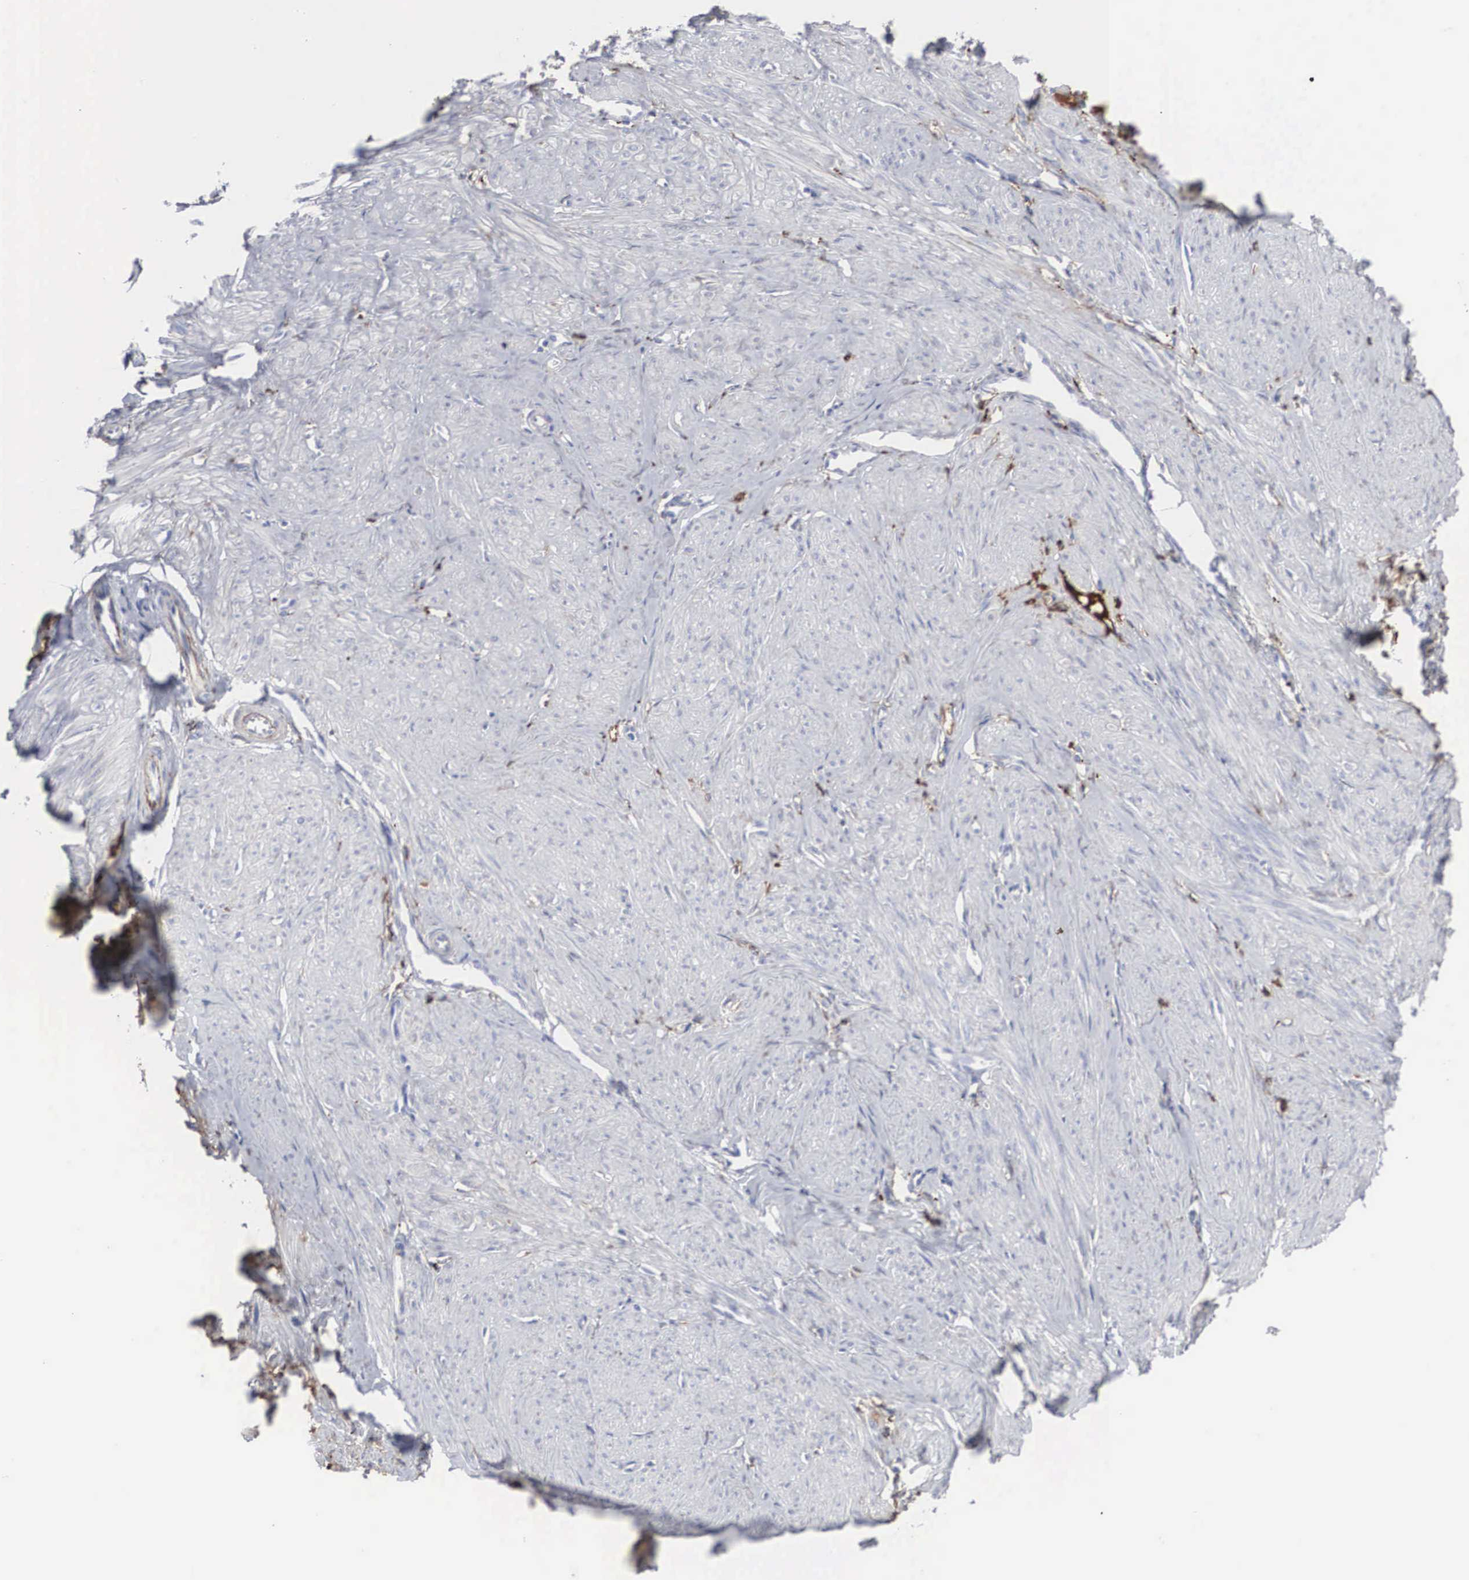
{"staining": {"intensity": "negative", "quantity": "none", "location": "none"}, "tissue": "smooth muscle", "cell_type": "Smooth muscle cells", "image_type": "normal", "snomed": [{"axis": "morphology", "description": "Normal tissue, NOS"}, {"axis": "topography", "description": "Uterus"}], "caption": "Immunohistochemistry of benign smooth muscle demonstrates no expression in smooth muscle cells.", "gene": "LGALS3BP", "patient": {"sex": "female", "age": 45}}